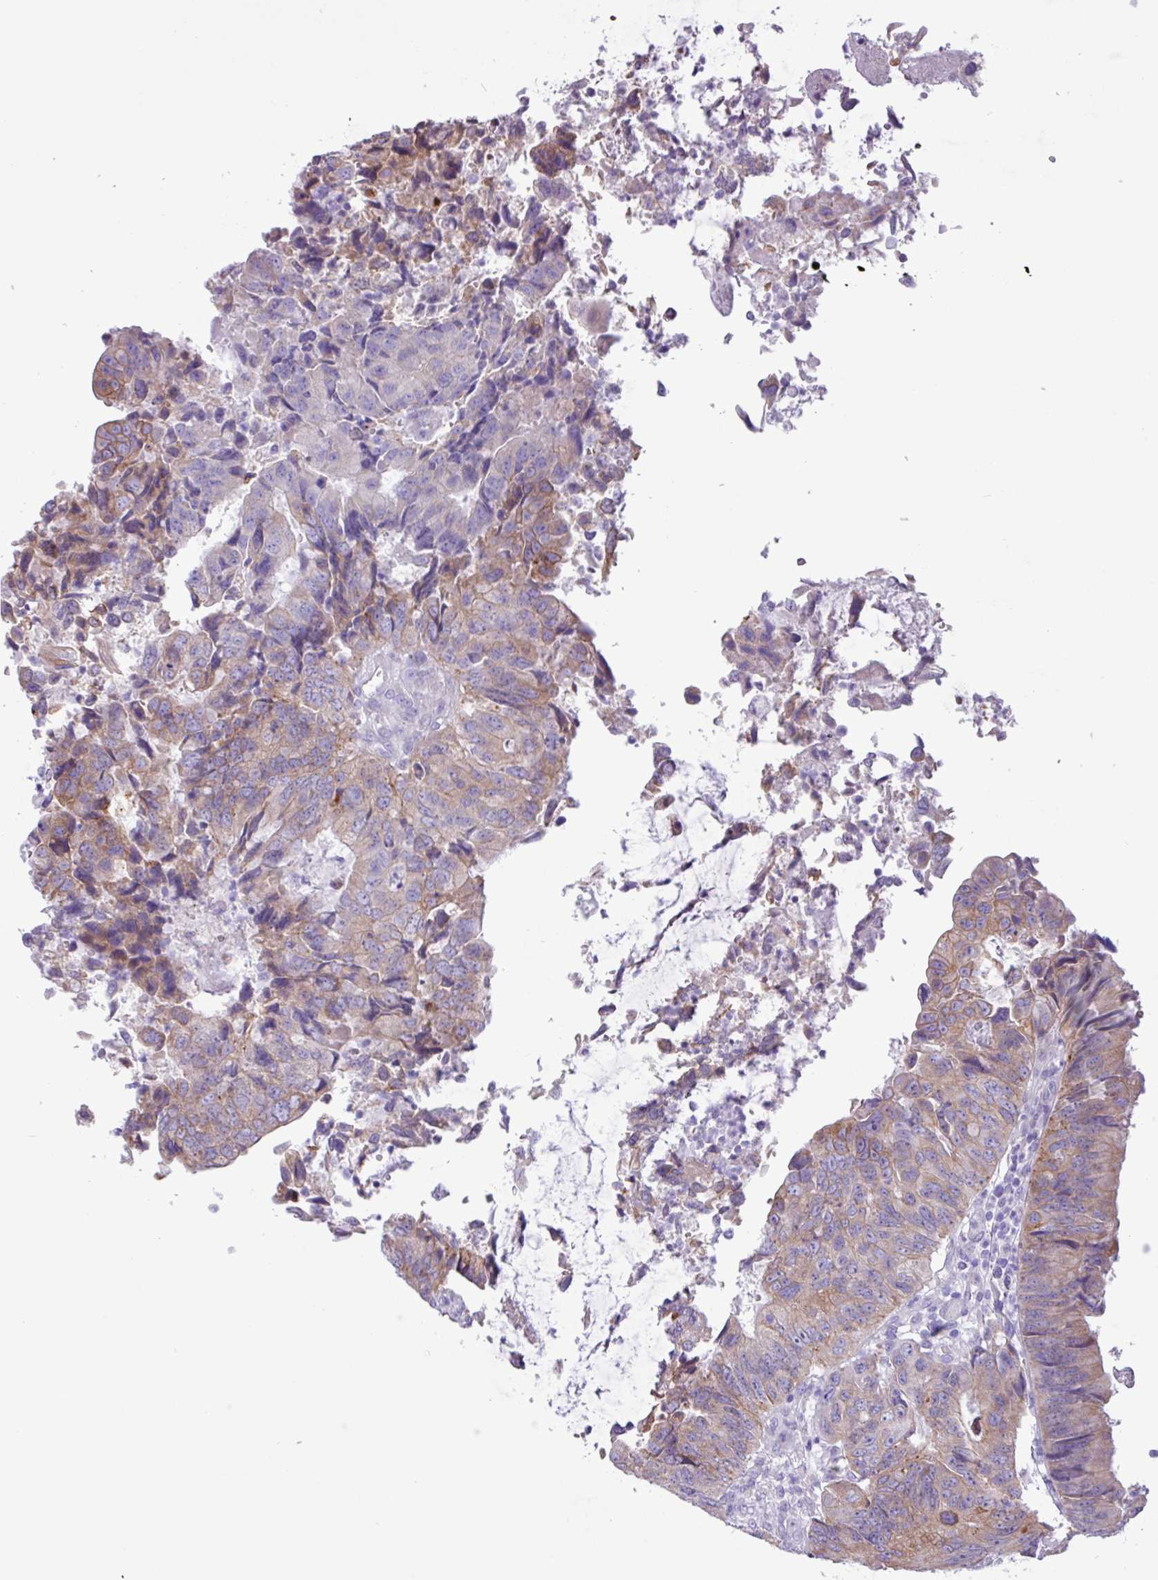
{"staining": {"intensity": "moderate", "quantity": "25%-75%", "location": "cytoplasmic/membranous"}, "tissue": "colorectal cancer", "cell_type": "Tumor cells", "image_type": "cancer", "snomed": [{"axis": "morphology", "description": "Adenocarcinoma, NOS"}, {"axis": "topography", "description": "Colon"}], "caption": "Tumor cells demonstrate moderate cytoplasmic/membranous expression in approximately 25%-75% of cells in adenocarcinoma (colorectal).", "gene": "SLC38A1", "patient": {"sex": "female", "age": 67}}